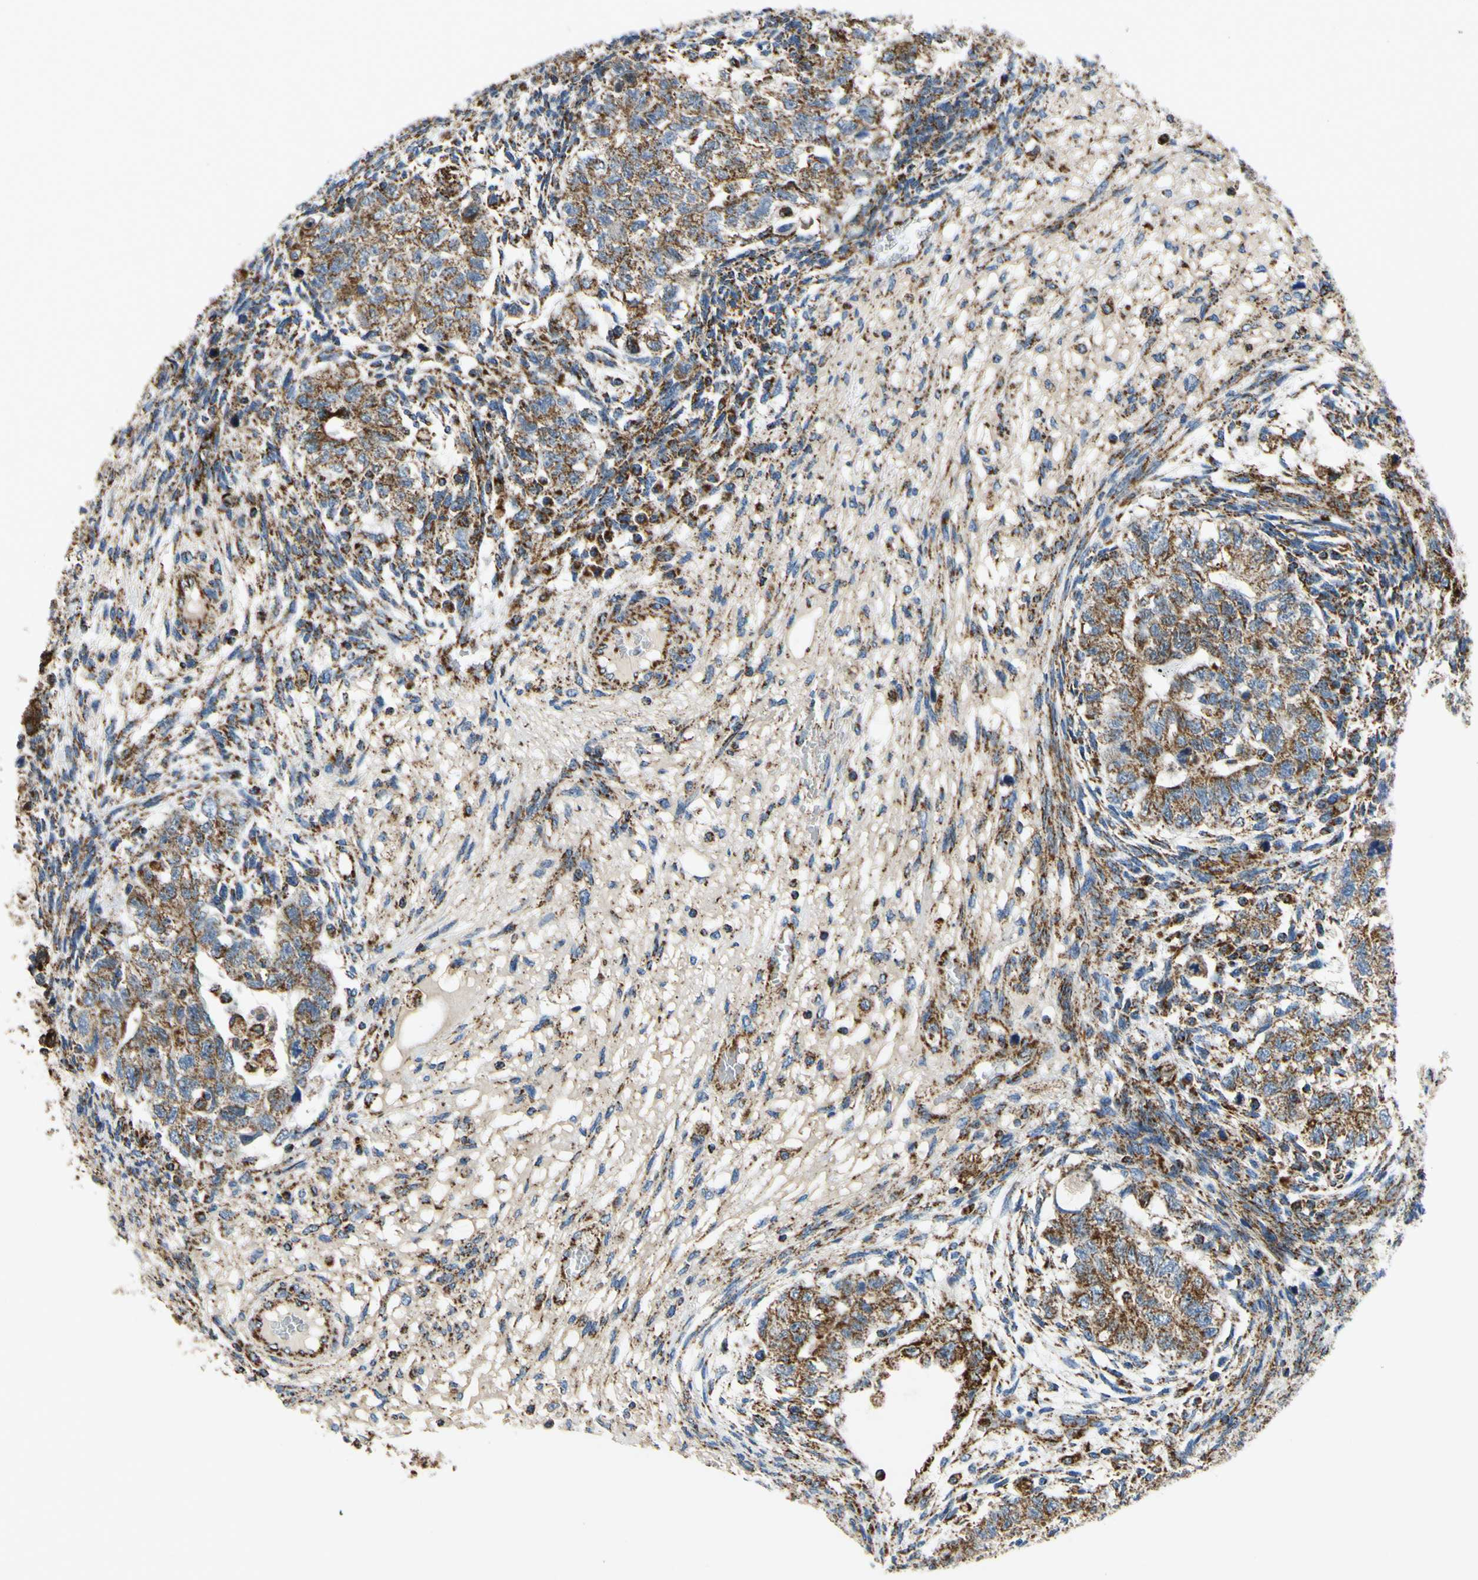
{"staining": {"intensity": "moderate", "quantity": ">75%", "location": "cytoplasmic/membranous"}, "tissue": "testis cancer", "cell_type": "Tumor cells", "image_type": "cancer", "snomed": [{"axis": "morphology", "description": "Normal tissue, NOS"}, {"axis": "morphology", "description": "Carcinoma, Embryonal, NOS"}, {"axis": "topography", "description": "Testis"}], "caption": "Immunohistochemical staining of human testis cancer (embryonal carcinoma) shows moderate cytoplasmic/membranous protein positivity in approximately >75% of tumor cells. The staining was performed using DAB (3,3'-diaminobenzidine) to visualize the protein expression in brown, while the nuclei were stained in blue with hematoxylin (Magnification: 20x).", "gene": "MAVS", "patient": {"sex": "male", "age": 36}}